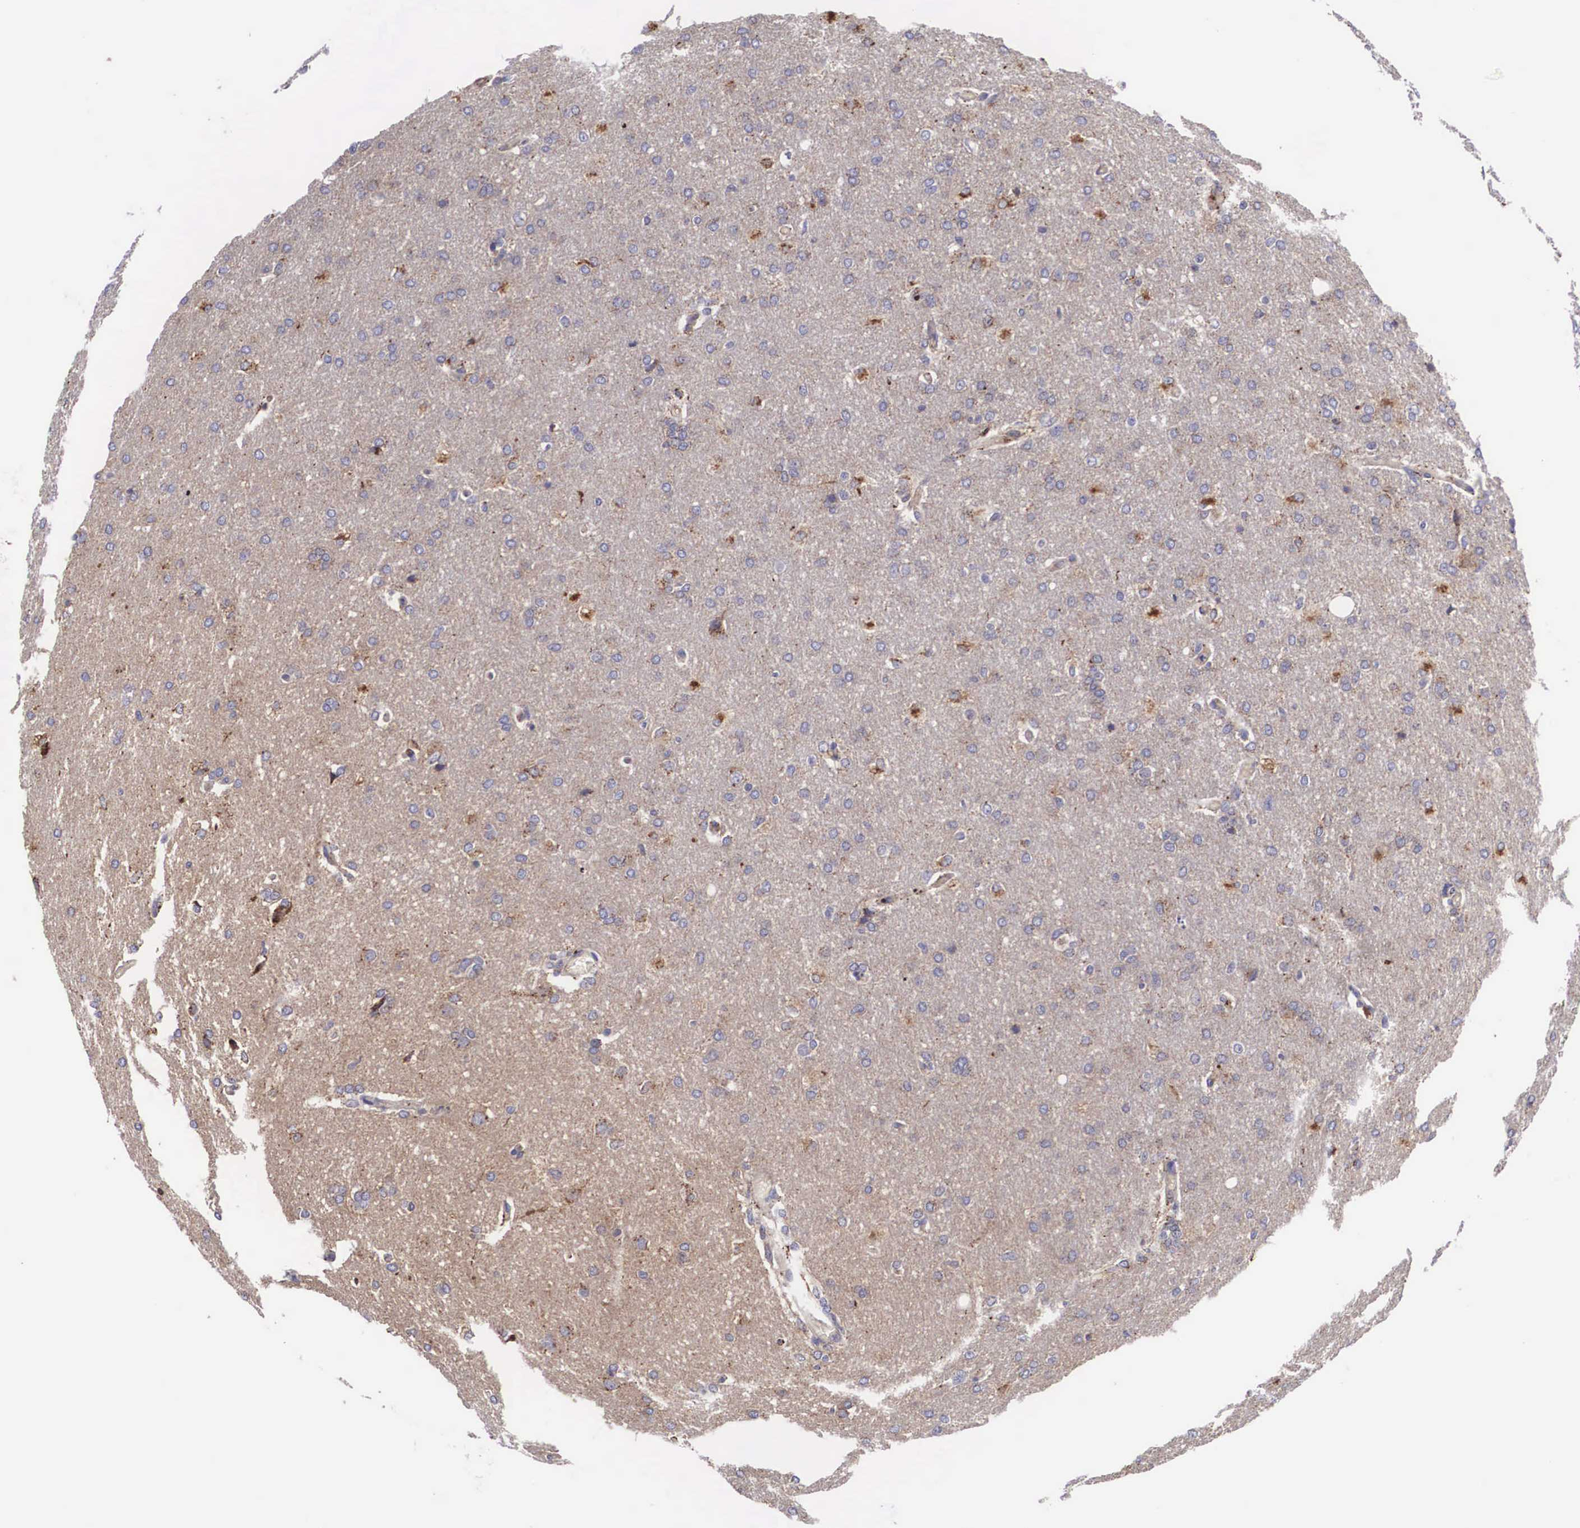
{"staining": {"intensity": "weak", "quantity": "<25%", "location": "cytoplasmic/membranous,nuclear"}, "tissue": "glioma", "cell_type": "Tumor cells", "image_type": "cancer", "snomed": [{"axis": "morphology", "description": "Glioma, malignant, High grade"}, {"axis": "topography", "description": "Brain"}], "caption": "Tumor cells are negative for brown protein staining in glioma.", "gene": "CLU", "patient": {"sex": "male", "age": 68}}